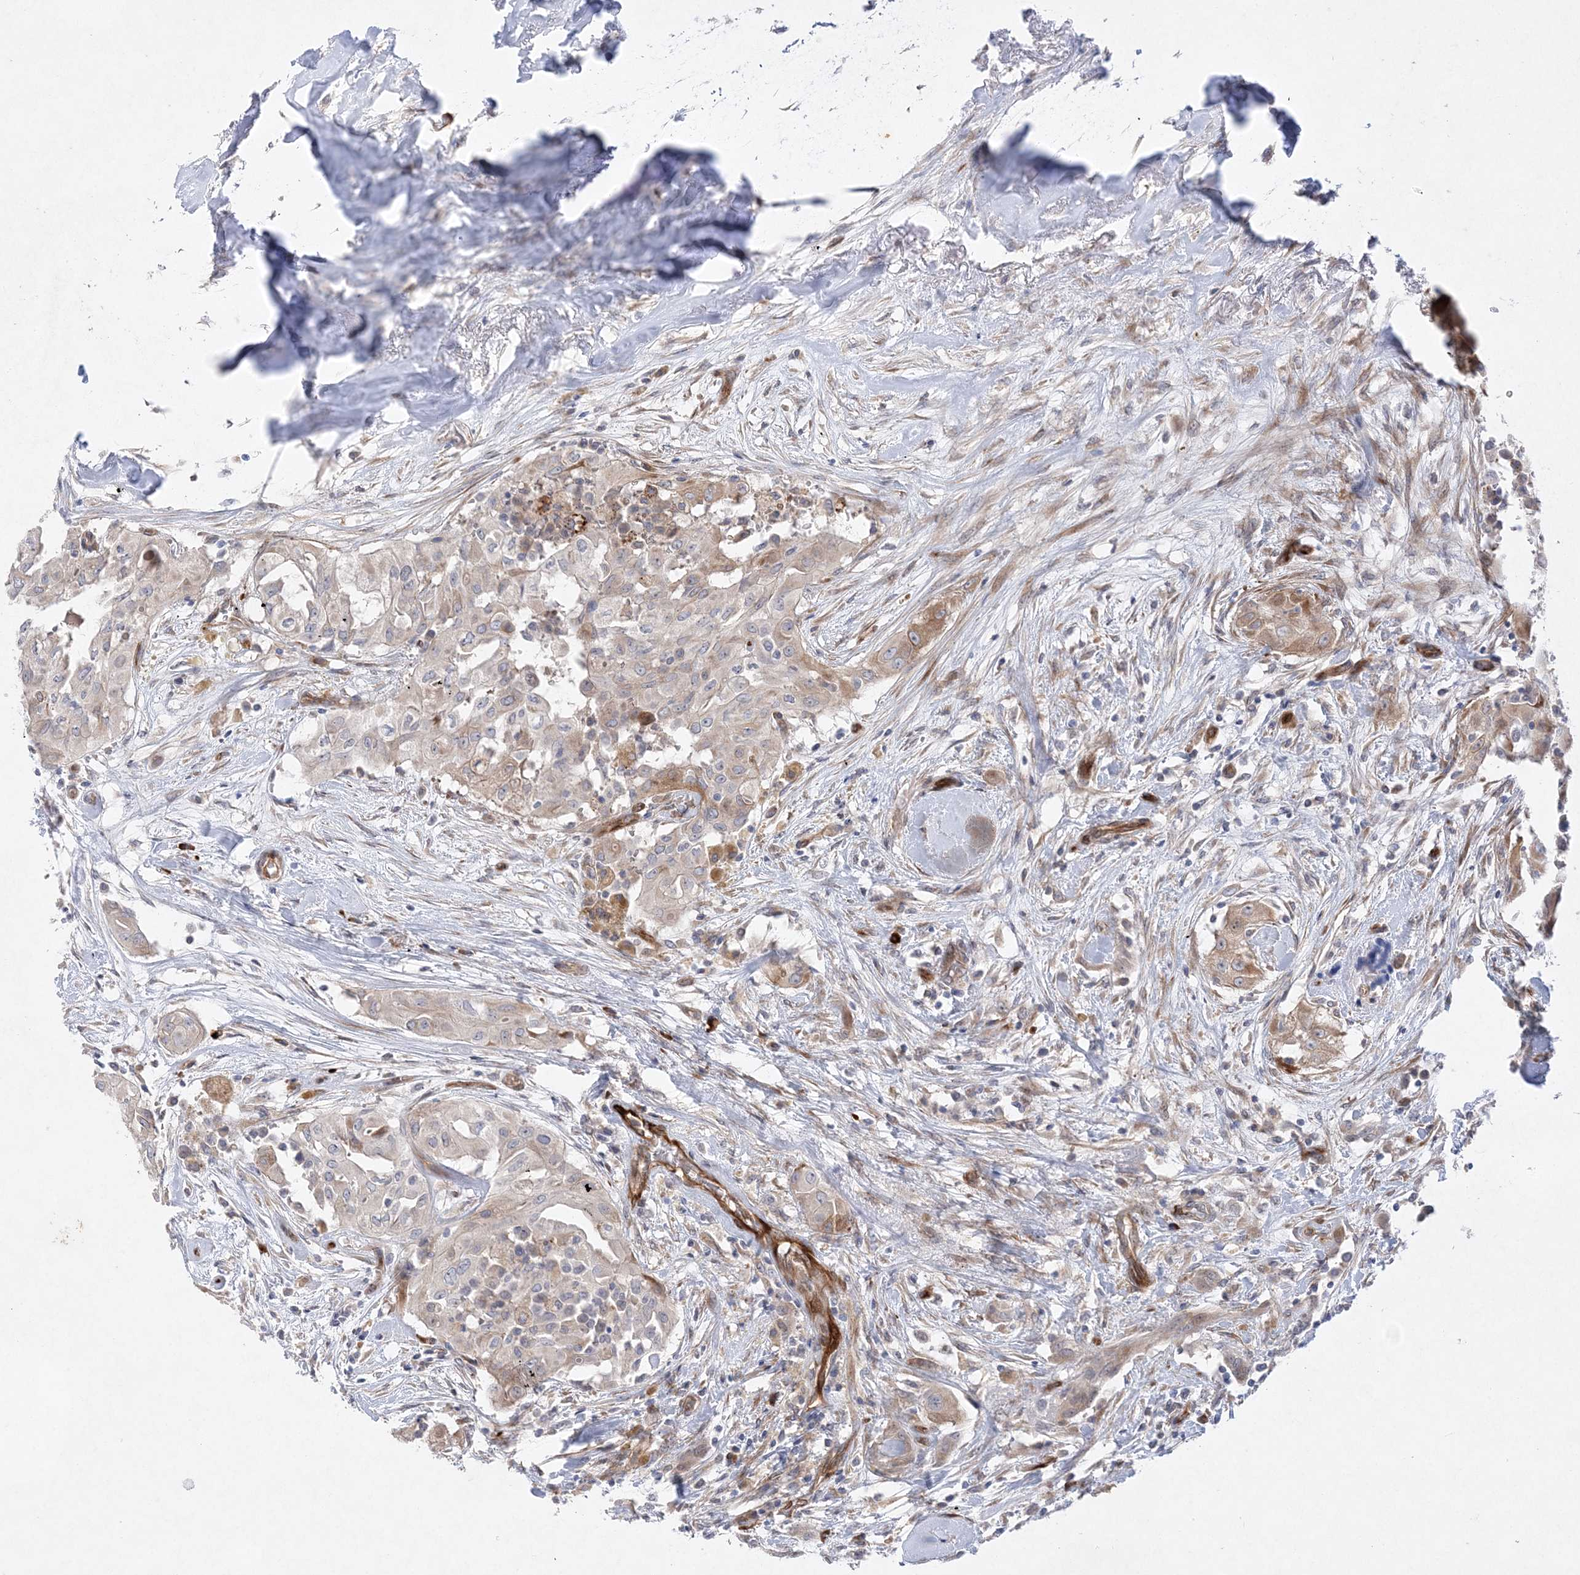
{"staining": {"intensity": "weak", "quantity": "<25%", "location": "cytoplasmic/membranous"}, "tissue": "thyroid cancer", "cell_type": "Tumor cells", "image_type": "cancer", "snomed": [{"axis": "morphology", "description": "Papillary adenocarcinoma, NOS"}, {"axis": "topography", "description": "Thyroid gland"}], "caption": "There is no significant staining in tumor cells of thyroid papillary adenocarcinoma. Brightfield microscopy of immunohistochemistry stained with DAB (brown) and hematoxylin (blue), captured at high magnification.", "gene": "TMEM132B", "patient": {"sex": "female", "age": 59}}